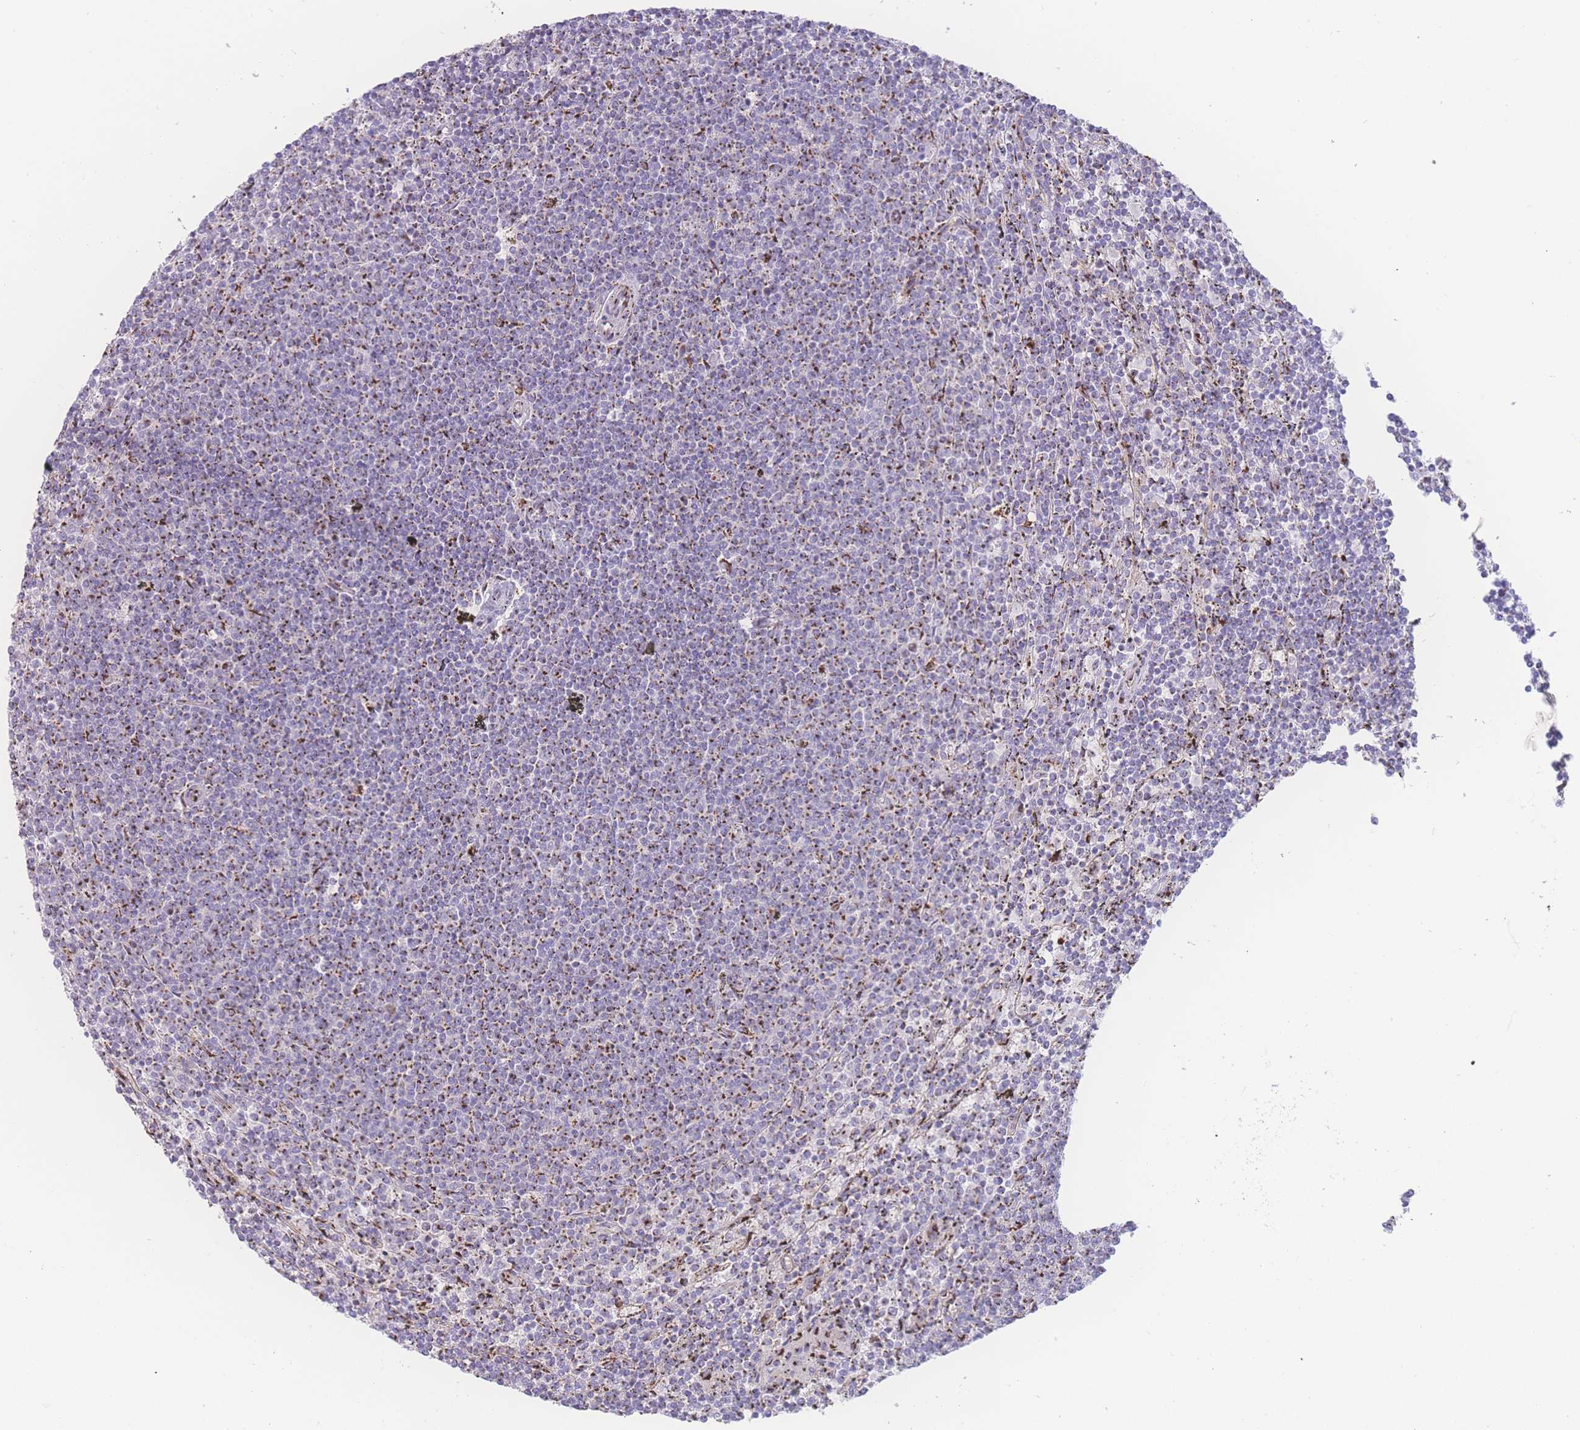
{"staining": {"intensity": "moderate", "quantity": "25%-75%", "location": "cytoplasmic/membranous"}, "tissue": "lymphoma", "cell_type": "Tumor cells", "image_type": "cancer", "snomed": [{"axis": "morphology", "description": "Malignant lymphoma, non-Hodgkin's type, Low grade"}, {"axis": "topography", "description": "Spleen"}], "caption": "DAB (3,3'-diaminobenzidine) immunohistochemical staining of malignant lymphoma, non-Hodgkin's type (low-grade) reveals moderate cytoplasmic/membranous protein positivity in about 25%-75% of tumor cells. Ihc stains the protein in brown and the nuclei are stained blue.", "gene": "GOLM2", "patient": {"sex": "female", "age": 50}}